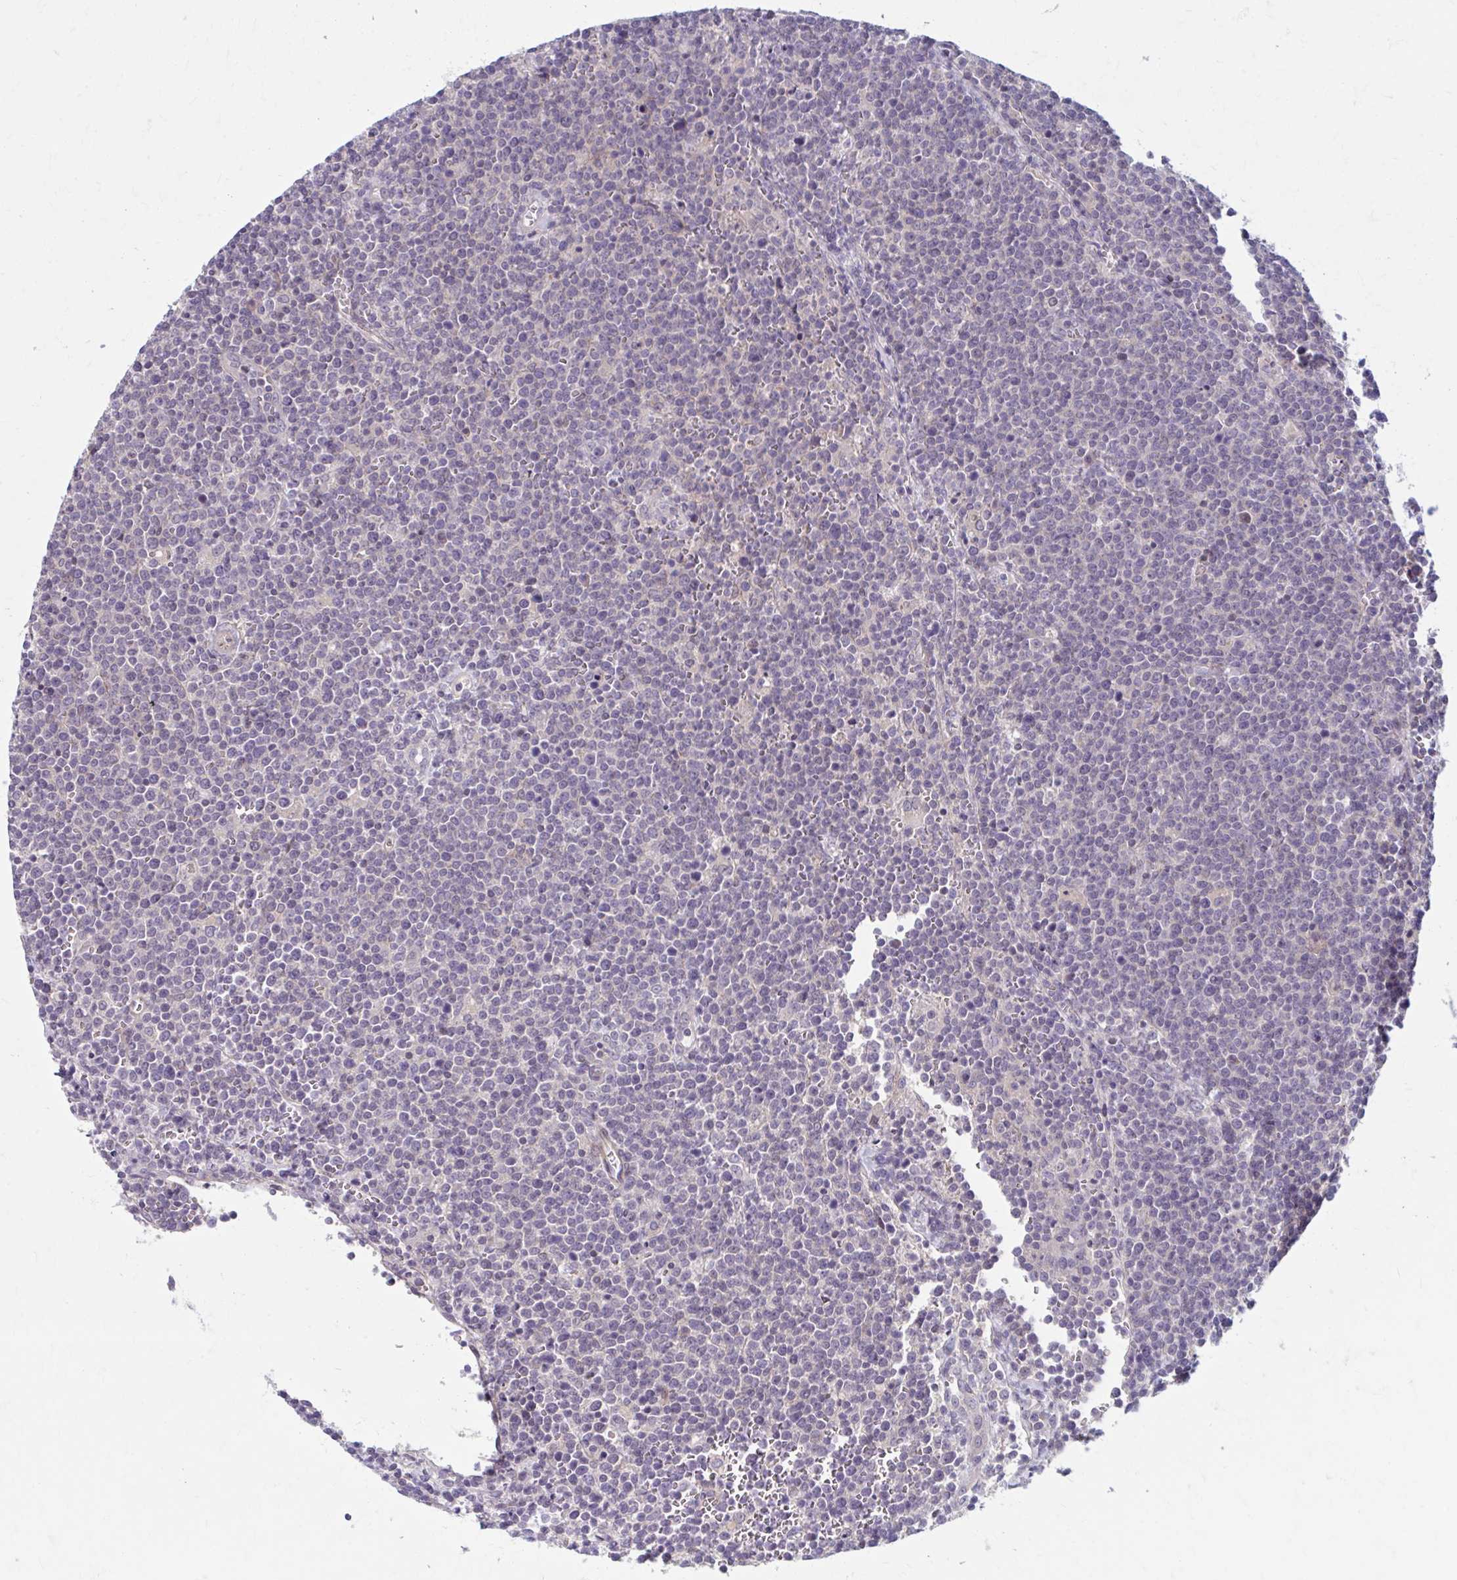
{"staining": {"intensity": "negative", "quantity": "none", "location": "none"}, "tissue": "lymphoma", "cell_type": "Tumor cells", "image_type": "cancer", "snomed": [{"axis": "morphology", "description": "Malignant lymphoma, non-Hodgkin's type, High grade"}, {"axis": "topography", "description": "Lymph node"}], "caption": "Protein analysis of high-grade malignant lymphoma, non-Hodgkin's type shows no significant positivity in tumor cells.", "gene": "CHST3", "patient": {"sex": "male", "age": 61}}